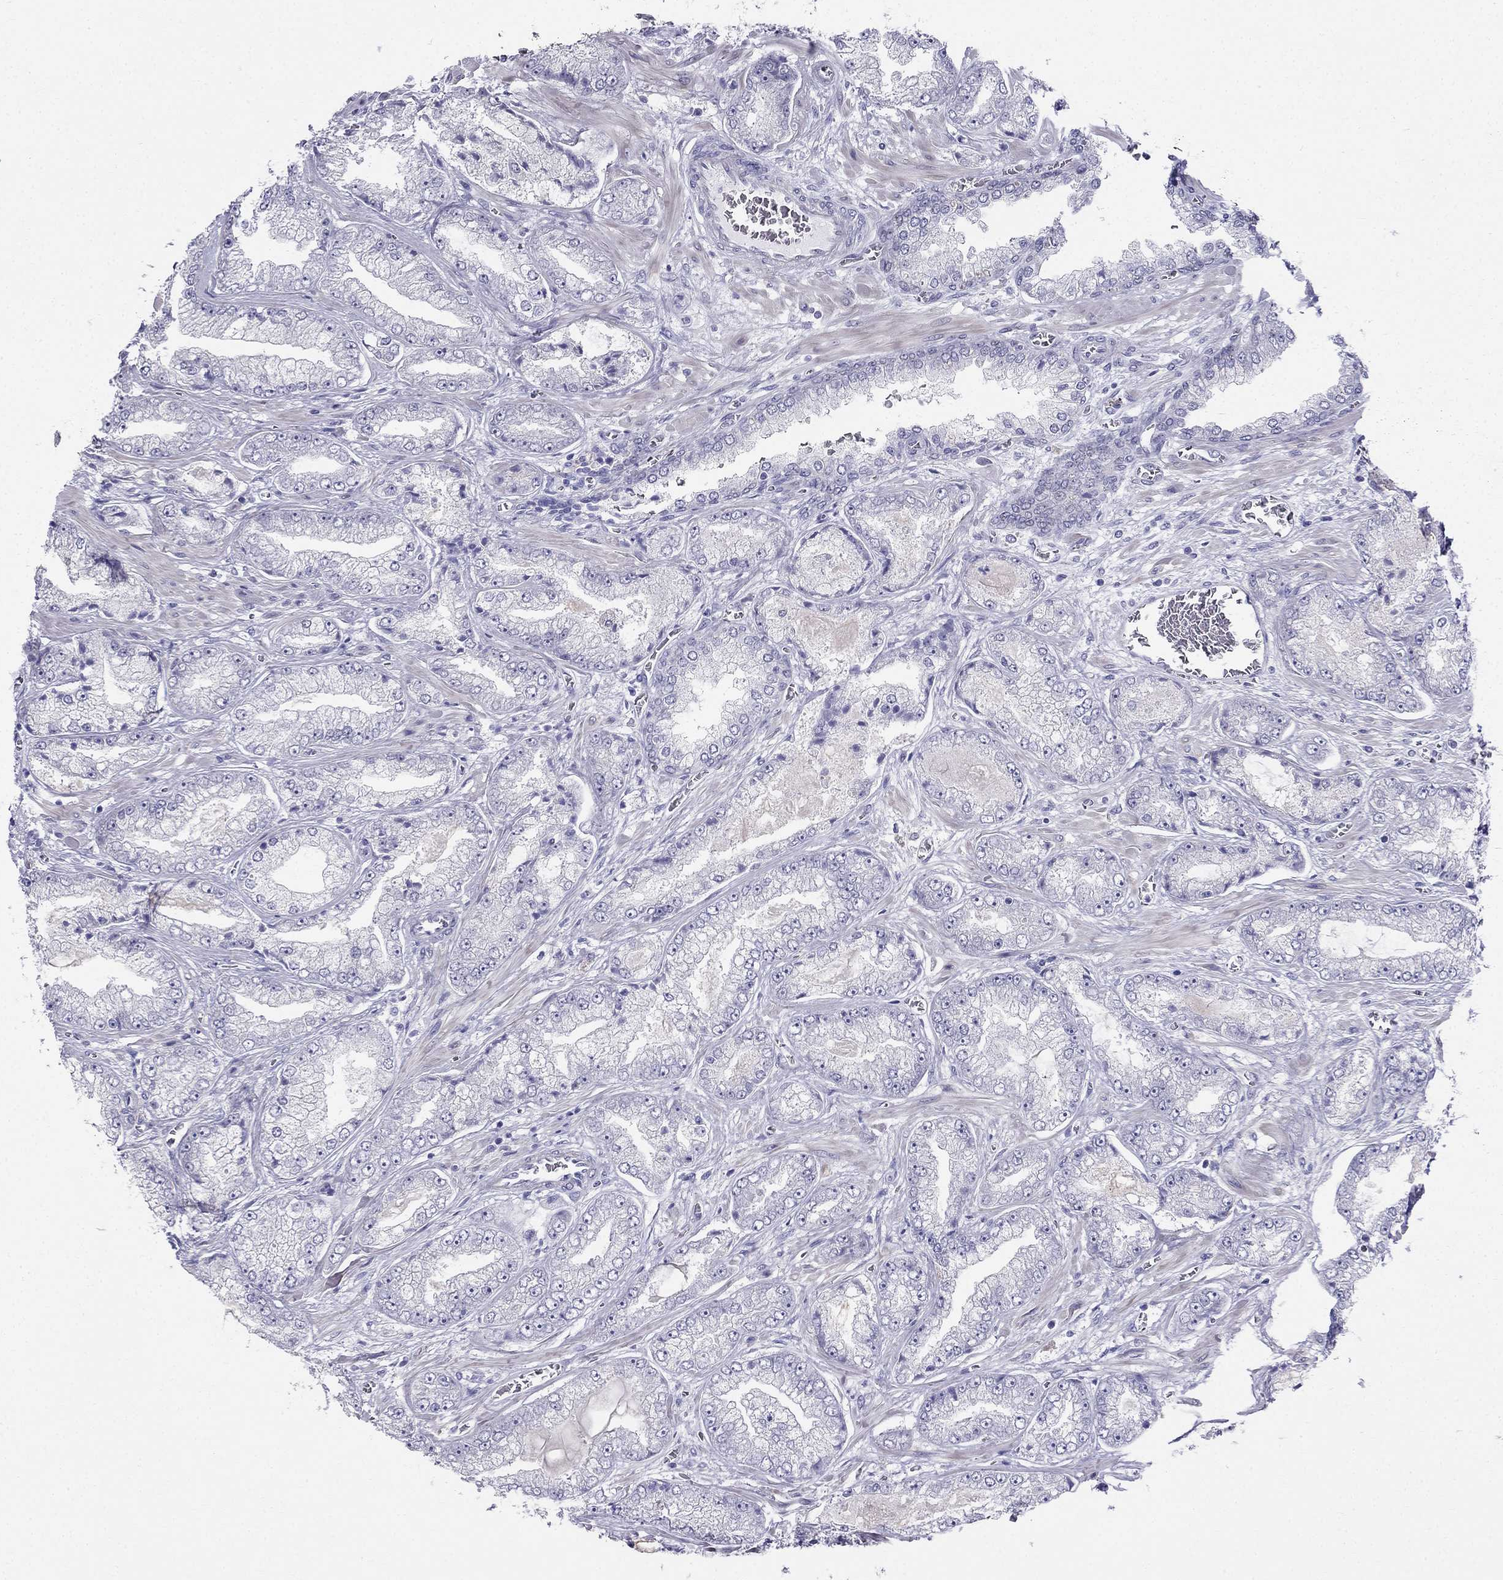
{"staining": {"intensity": "negative", "quantity": "none", "location": "none"}, "tissue": "prostate cancer", "cell_type": "Tumor cells", "image_type": "cancer", "snomed": [{"axis": "morphology", "description": "Adenocarcinoma, Low grade"}, {"axis": "topography", "description": "Prostate"}], "caption": "A photomicrograph of prostate cancer stained for a protein reveals no brown staining in tumor cells. Brightfield microscopy of immunohistochemistry (IHC) stained with DAB (brown) and hematoxylin (blue), captured at high magnification.", "gene": "BAG5", "patient": {"sex": "male", "age": 57}}